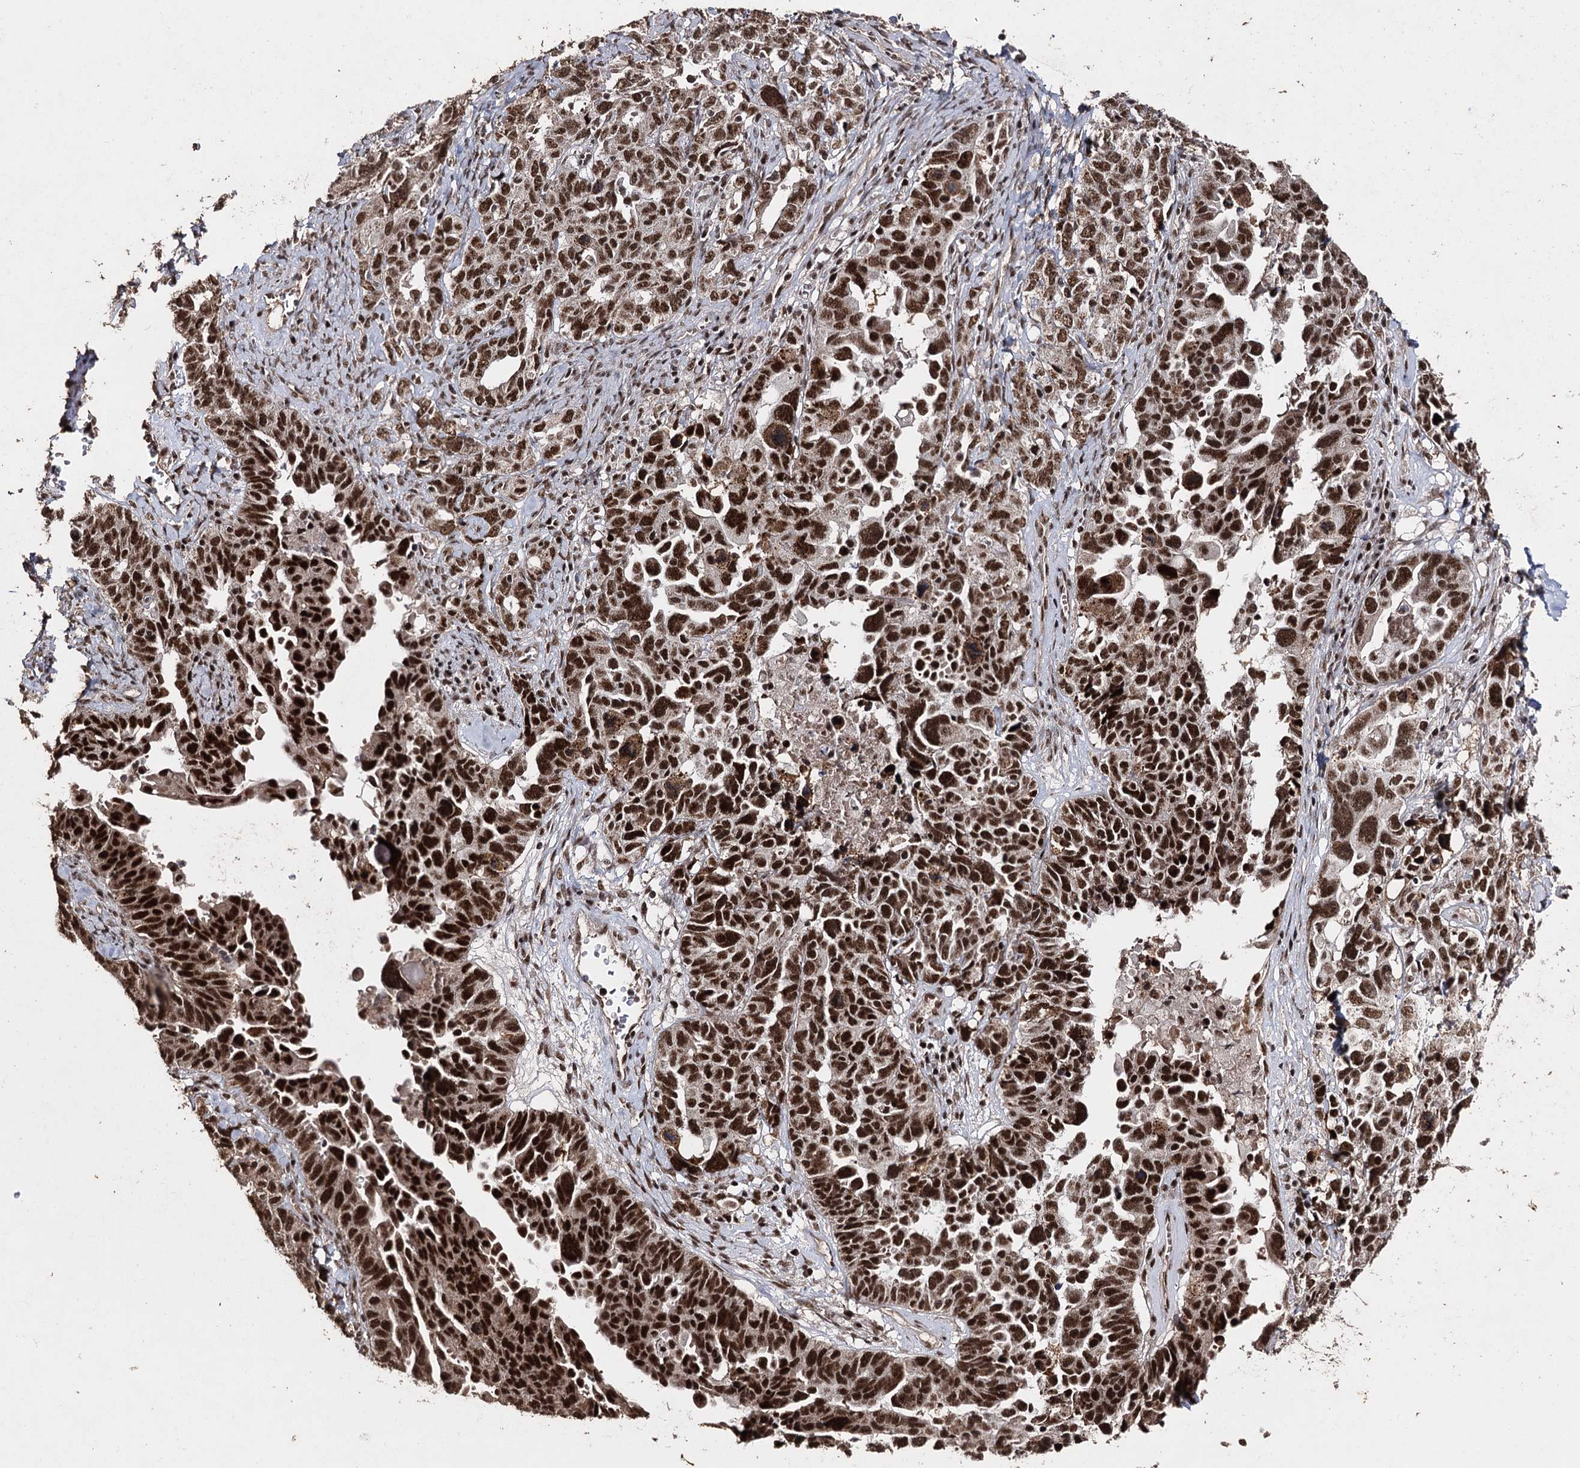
{"staining": {"intensity": "strong", "quantity": ">75%", "location": "nuclear"}, "tissue": "ovarian cancer", "cell_type": "Tumor cells", "image_type": "cancer", "snomed": [{"axis": "morphology", "description": "Carcinoma, endometroid"}, {"axis": "topography", "description": "Ovary"}], "caption": "The histopathology image displays immunohistochemical staining of ovarian cancer. There is strong nuclear expression is identified in about >75% of tumor cells.", "gene": "U2SURP", "patient": {"sex": "female", "age": 62}}